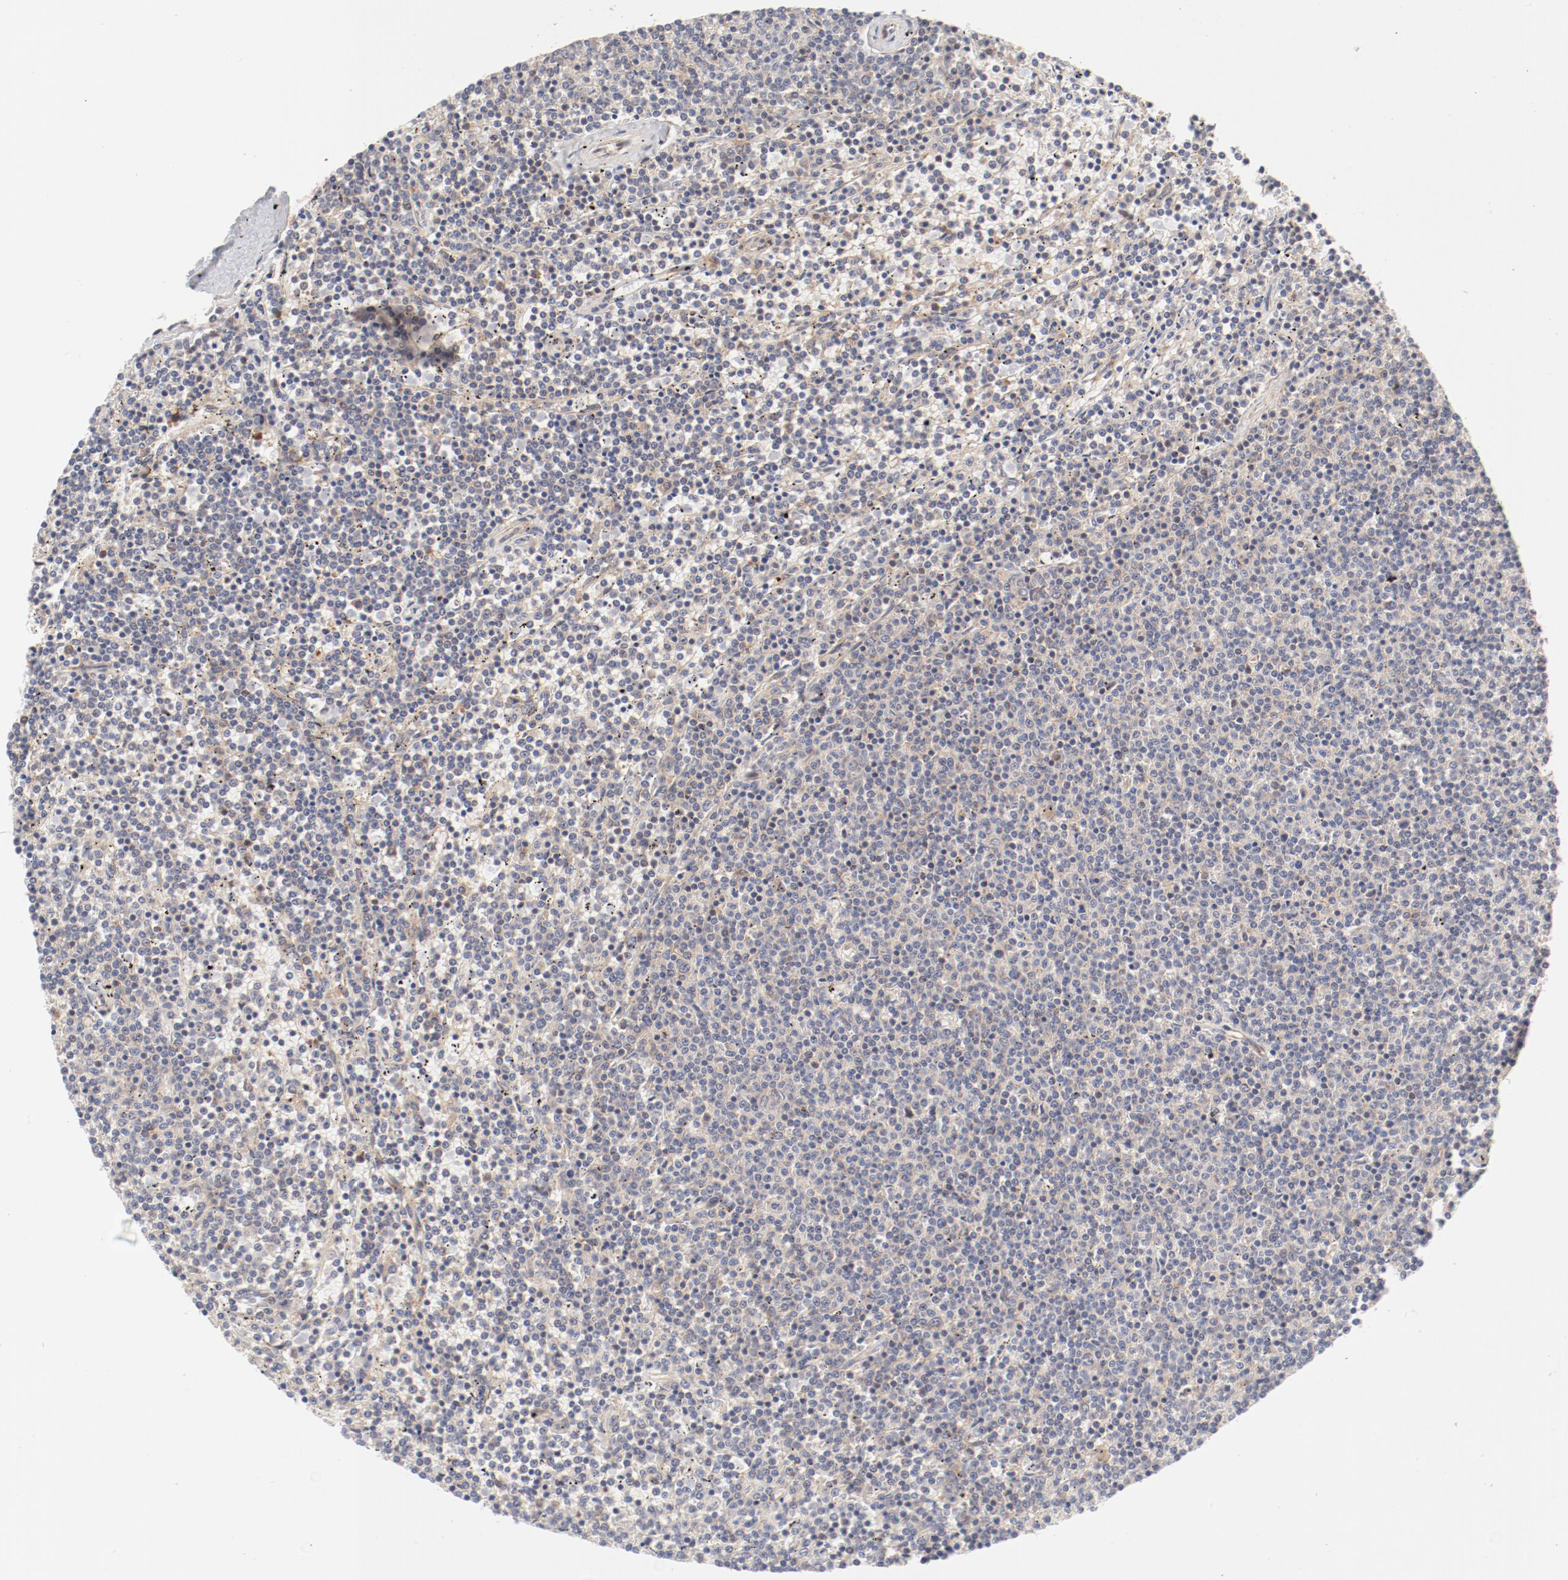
{"staining": {"intensity": "weak", "quantity": "<25%", "location": "cytoplasmic/membranous"}, "tissue": "lymphoma", "cell_type": "Tumor cells", "image_type": "cancer", "snomed": [{"axis": "morphology", "description": "Malignant lymphoma, non-Hodgkin's type, Low grade"}, {"axis": "topography", "description": "Spleen"}], "caption": "Immunohistochemistry (IHC) image of low-grade malignant lymphoma, non-Hodgkin's type stained for a protein (brown), which exhibits no staining in tumor cells. (DAB immunohistochemistry with hematoxylin counter stain).", "gene": "AP2A1", "patient": {"sex": "female", "age": 50}}